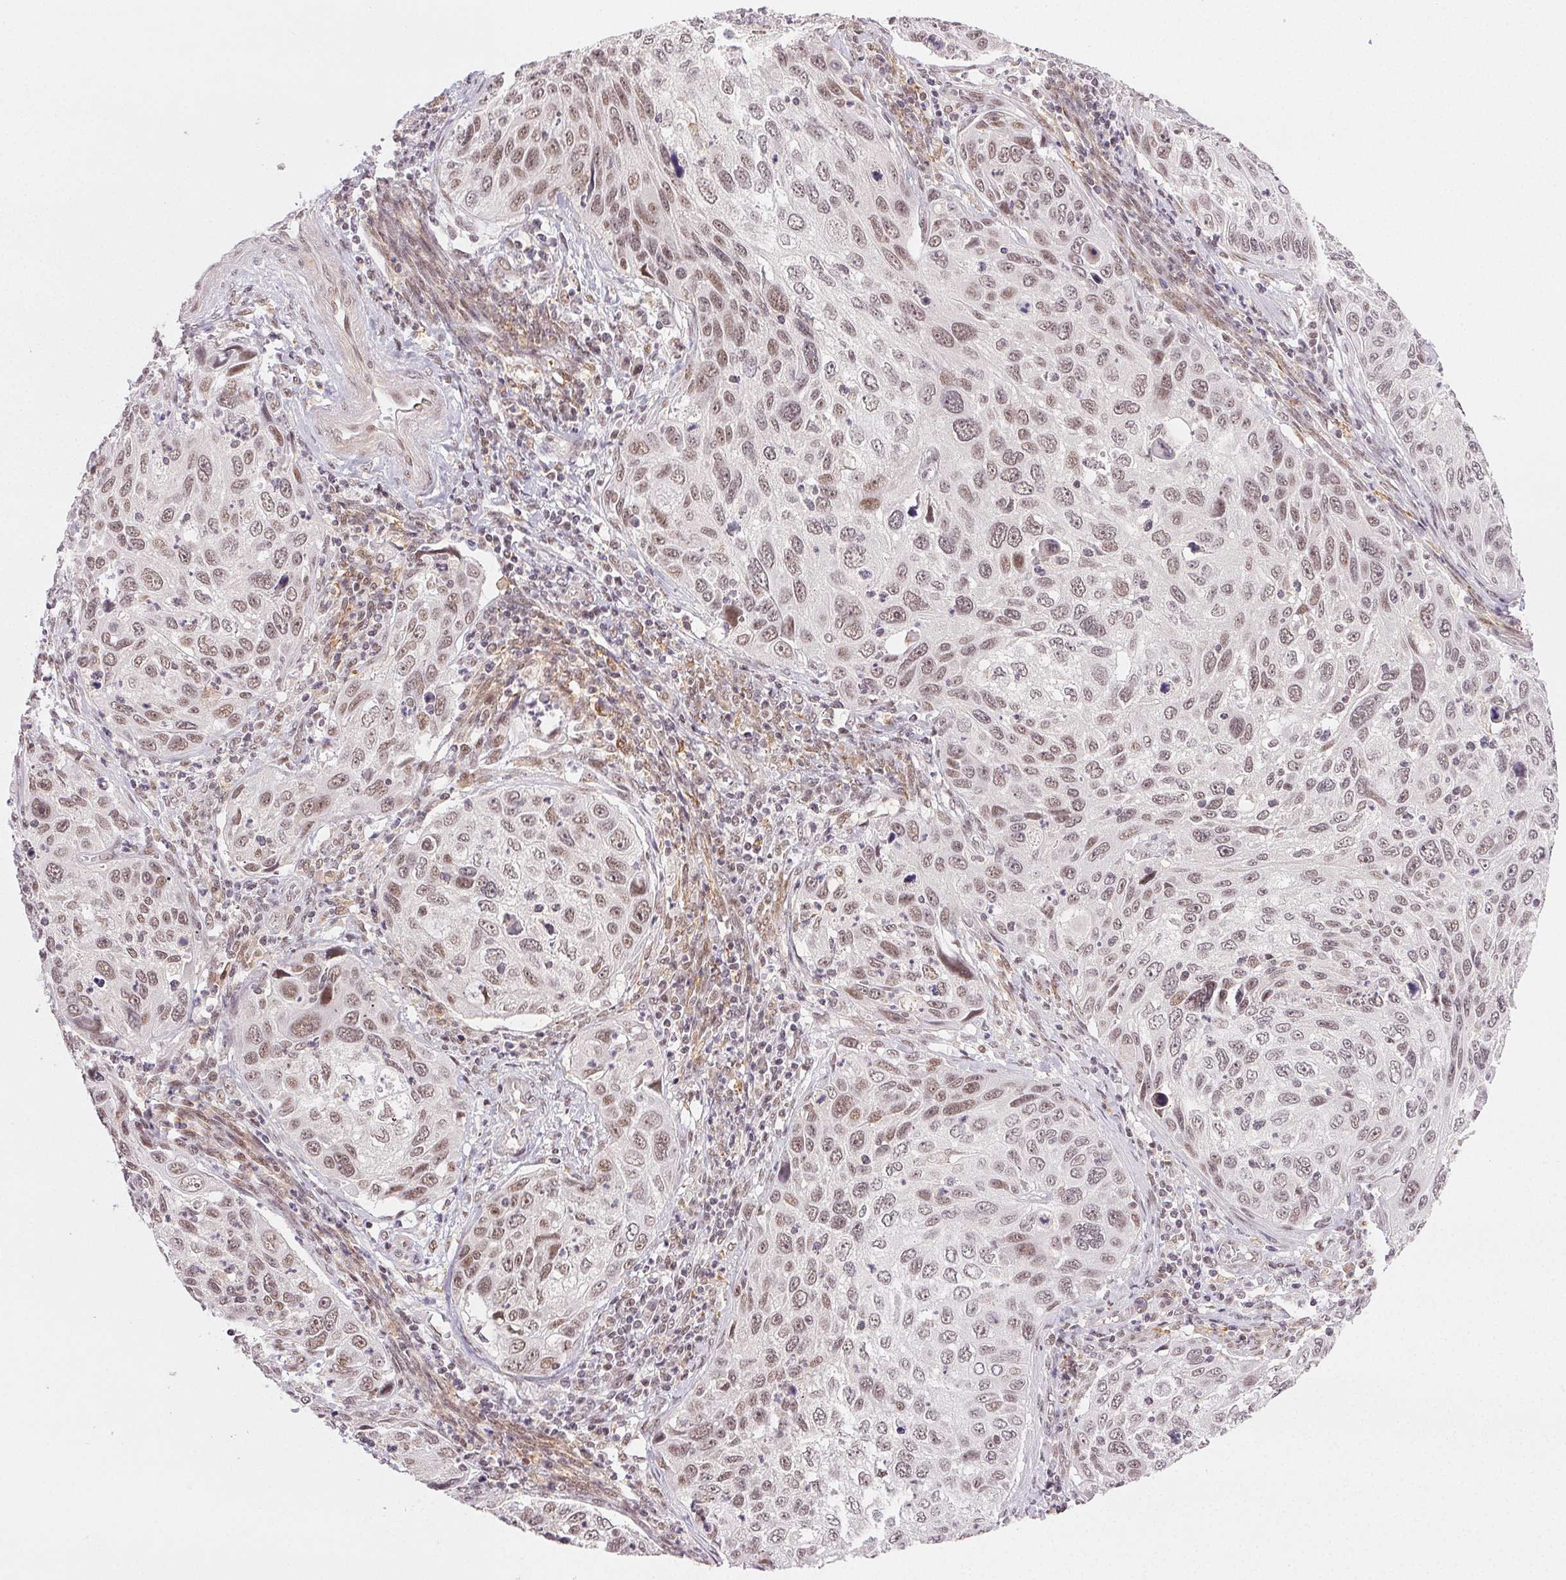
{"staining": {"intensity": "moderate", "quantity": ">75%", "location": "nuclear"}, "tissue": "cervical cancer", "cell_type": "Tumor cells", "image_type": "cancer", "snomed": [{"axis": "morphology", "description": "Squamous cell carcinoma, NOS"}, {"axis": "topography", "description": "Cervix"}], "caption": "The photomicrograph shows immunohistochemical staining of cervical cancer. There is moderate nuclear positivity is identified in approximately >75% of tumor cells.", "gene": "PRPF18", "patient": {"sex": "female", "age": 70}}